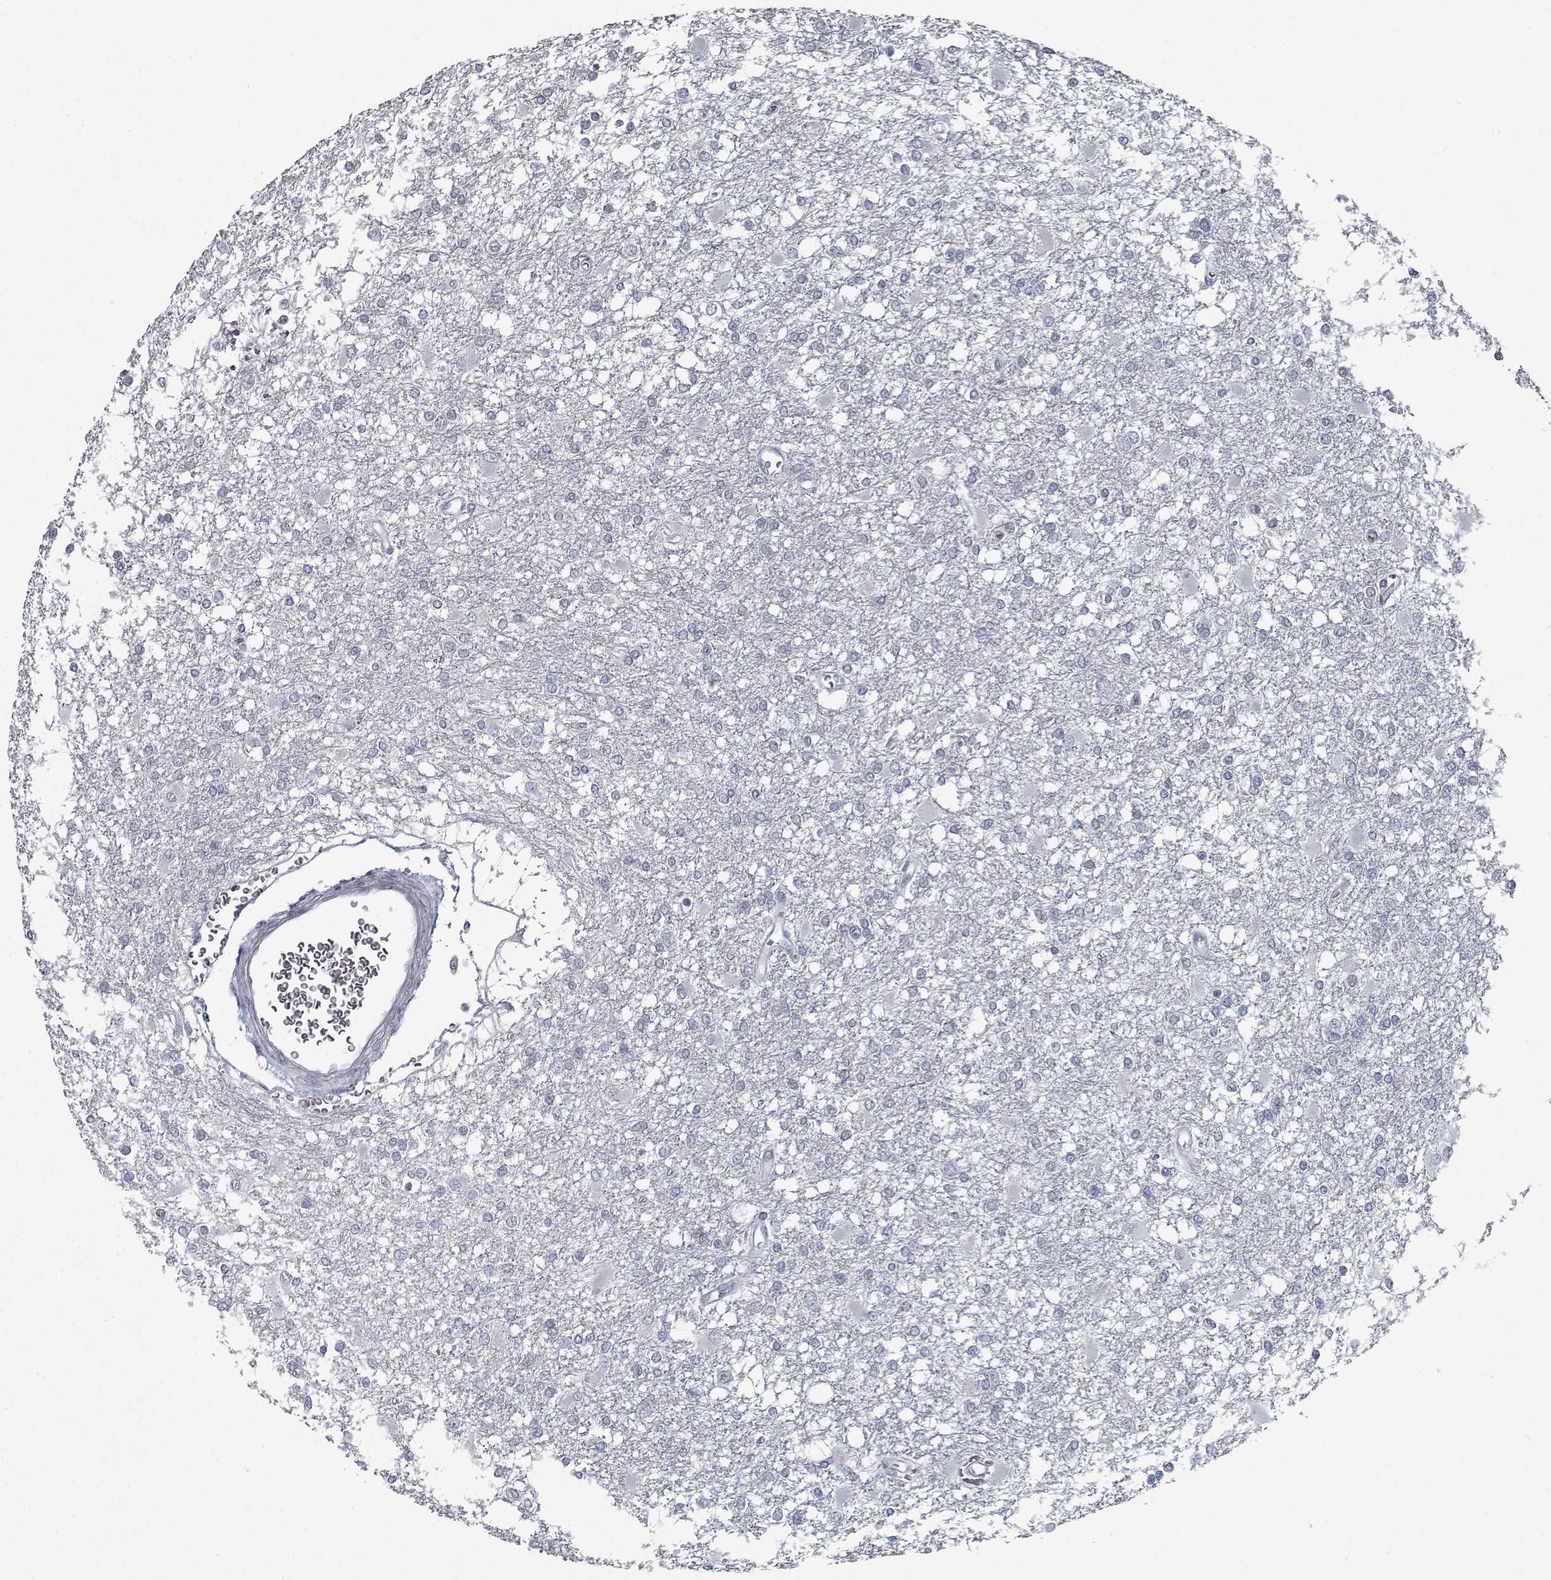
{"staining": {"intensity": "negative", "quantity": "none", "location": "none"}, "tissue": "glioma", "cell_type": "Tumor cells", "image_type": "cancer", "snomed": [{"axis": "morphology", "description": "Glioma, malignant, High grade"}, {"axis": "topography", "description": "Cerebral cortex"}], "caption": "Immunohistochemistry (IHC) of malignant high-grade glioma displays no expression in tumor cells. (DAB (3,3'-diaminobenzidine) IHC, high magnification).", "gene": "GAD2", "patient": {"sex": "male", "age": 79}}